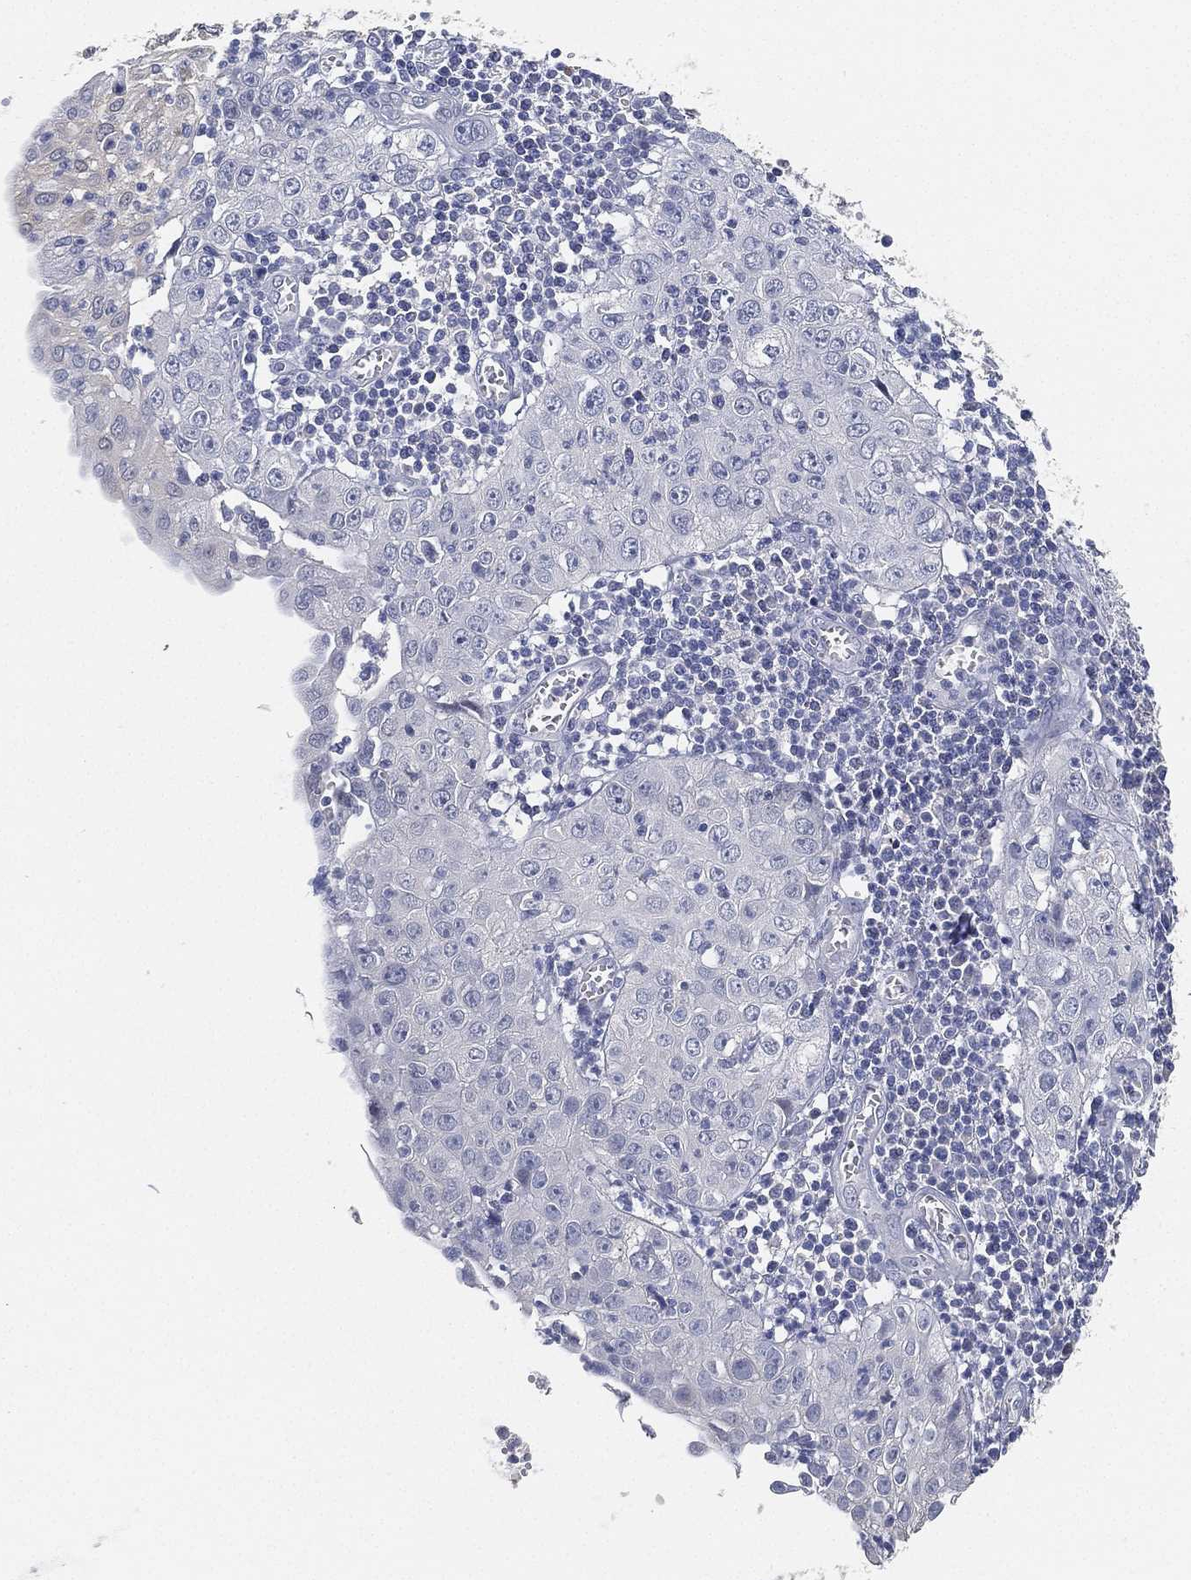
{"staining": {"intensity": "negative", "quantity": "none", "location": "none"}, "tissue": "cervical cancer", "cell_type": "Tumor cells", "image_type": "cancer", "snomed": [{"axis": "morphology", "description": "Squamous cell carcinoma, NOS"}, {"axis": "topography", "description": "Cervix"}], "caption": "There is no significant staining in tumor cells of cervical cancer (squamous cell carcinoma).", "gene": "GPR61", "patient": {"sex": "female", "age": 24}}